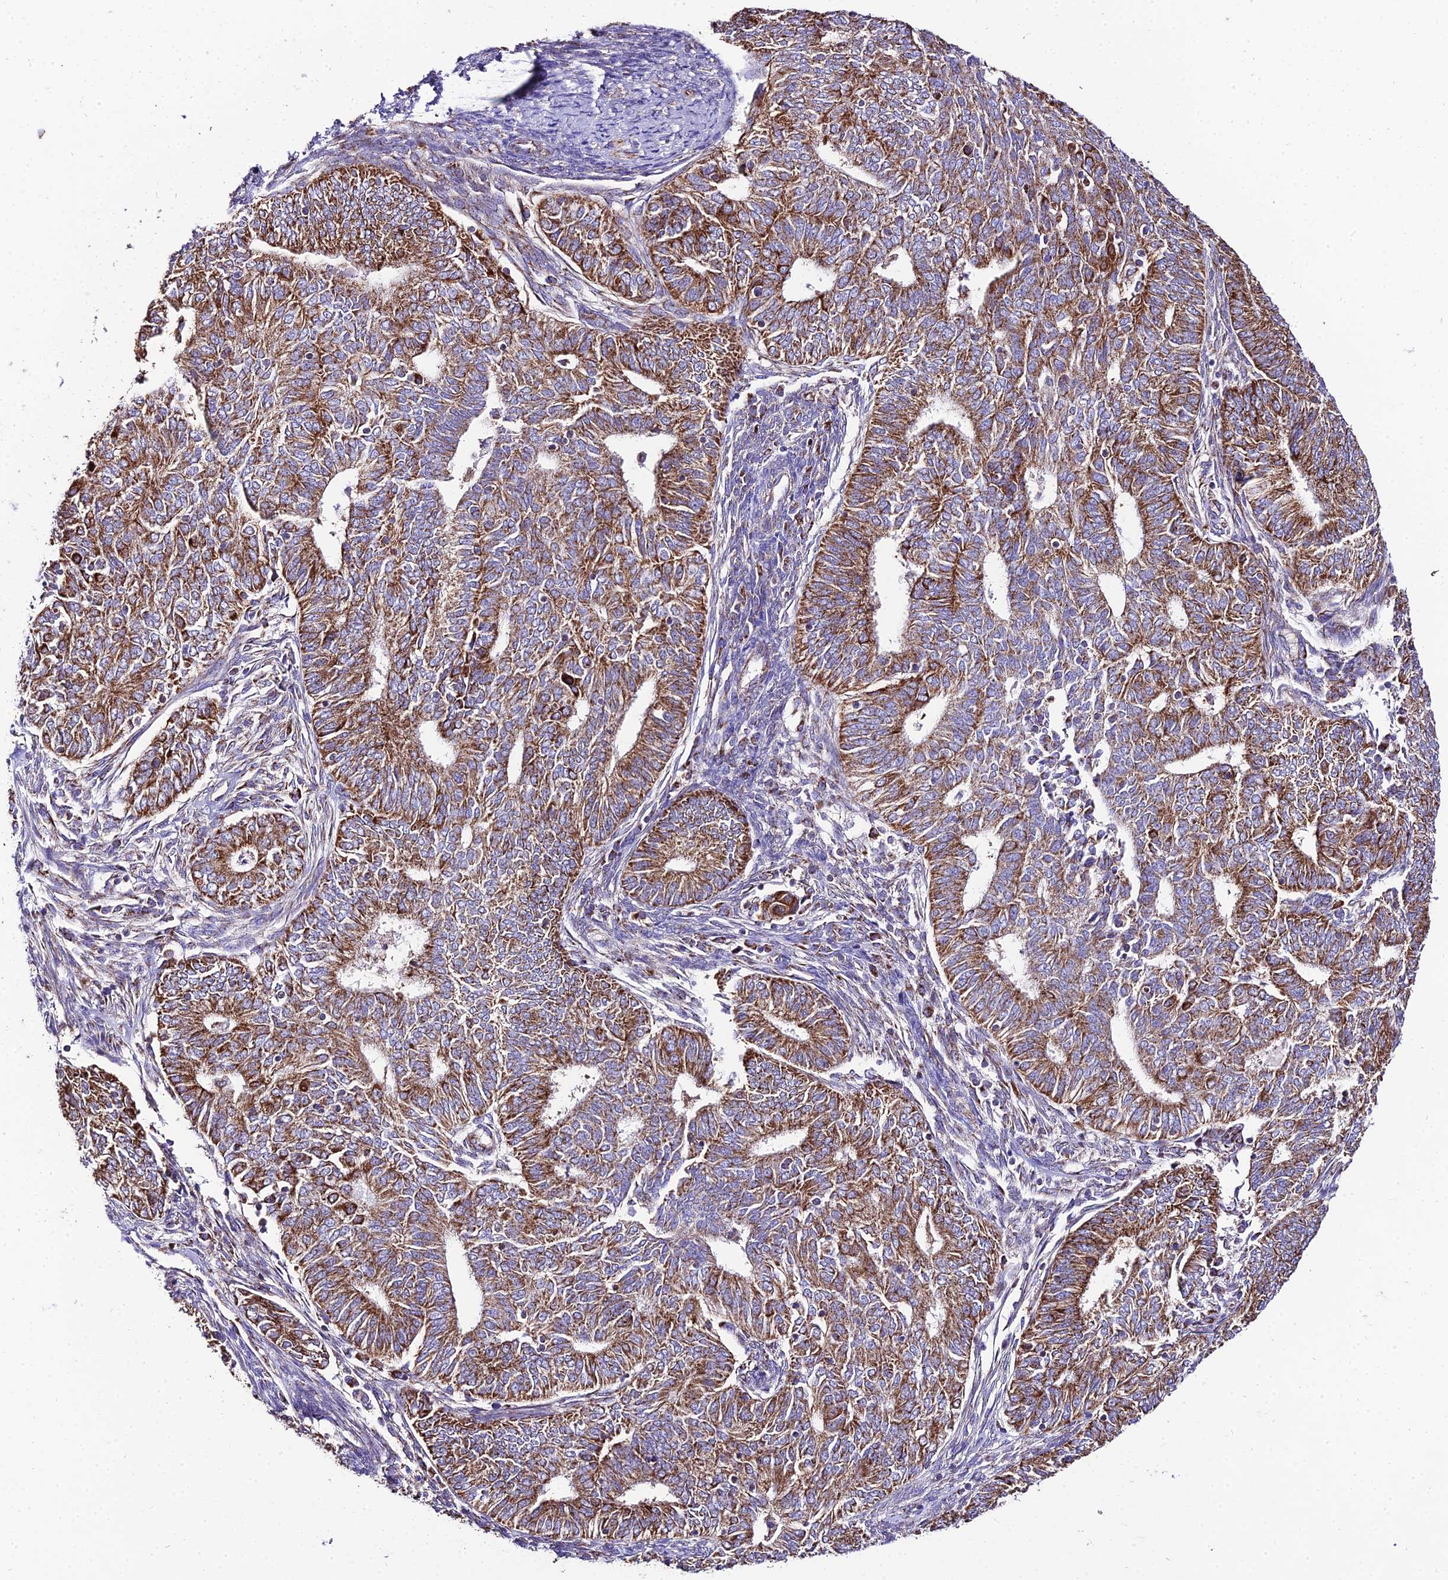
{"staining": {"intensity": "strong", "quantity": ">75%", "location": "cytoplasmic/membranous"}, "tissue": "endometrial cancer", "cell_type": "Tumor cells", "image_type": "cancer", "snomed": [{"axis": "morphology", "description": "Adenocarcinoma, NOS"}, {"axis": "topography", "description": "Endometrium"}], "caption": "Endometrial cancer (adenocarcinoma) tissue displays strong cytoplasmic/membranous expression in approximately >75% of tumor cells, visualized by immunohistochemistry.", "gene": "OCIAD1", "patient": {"sex": "female", "age": 62}}